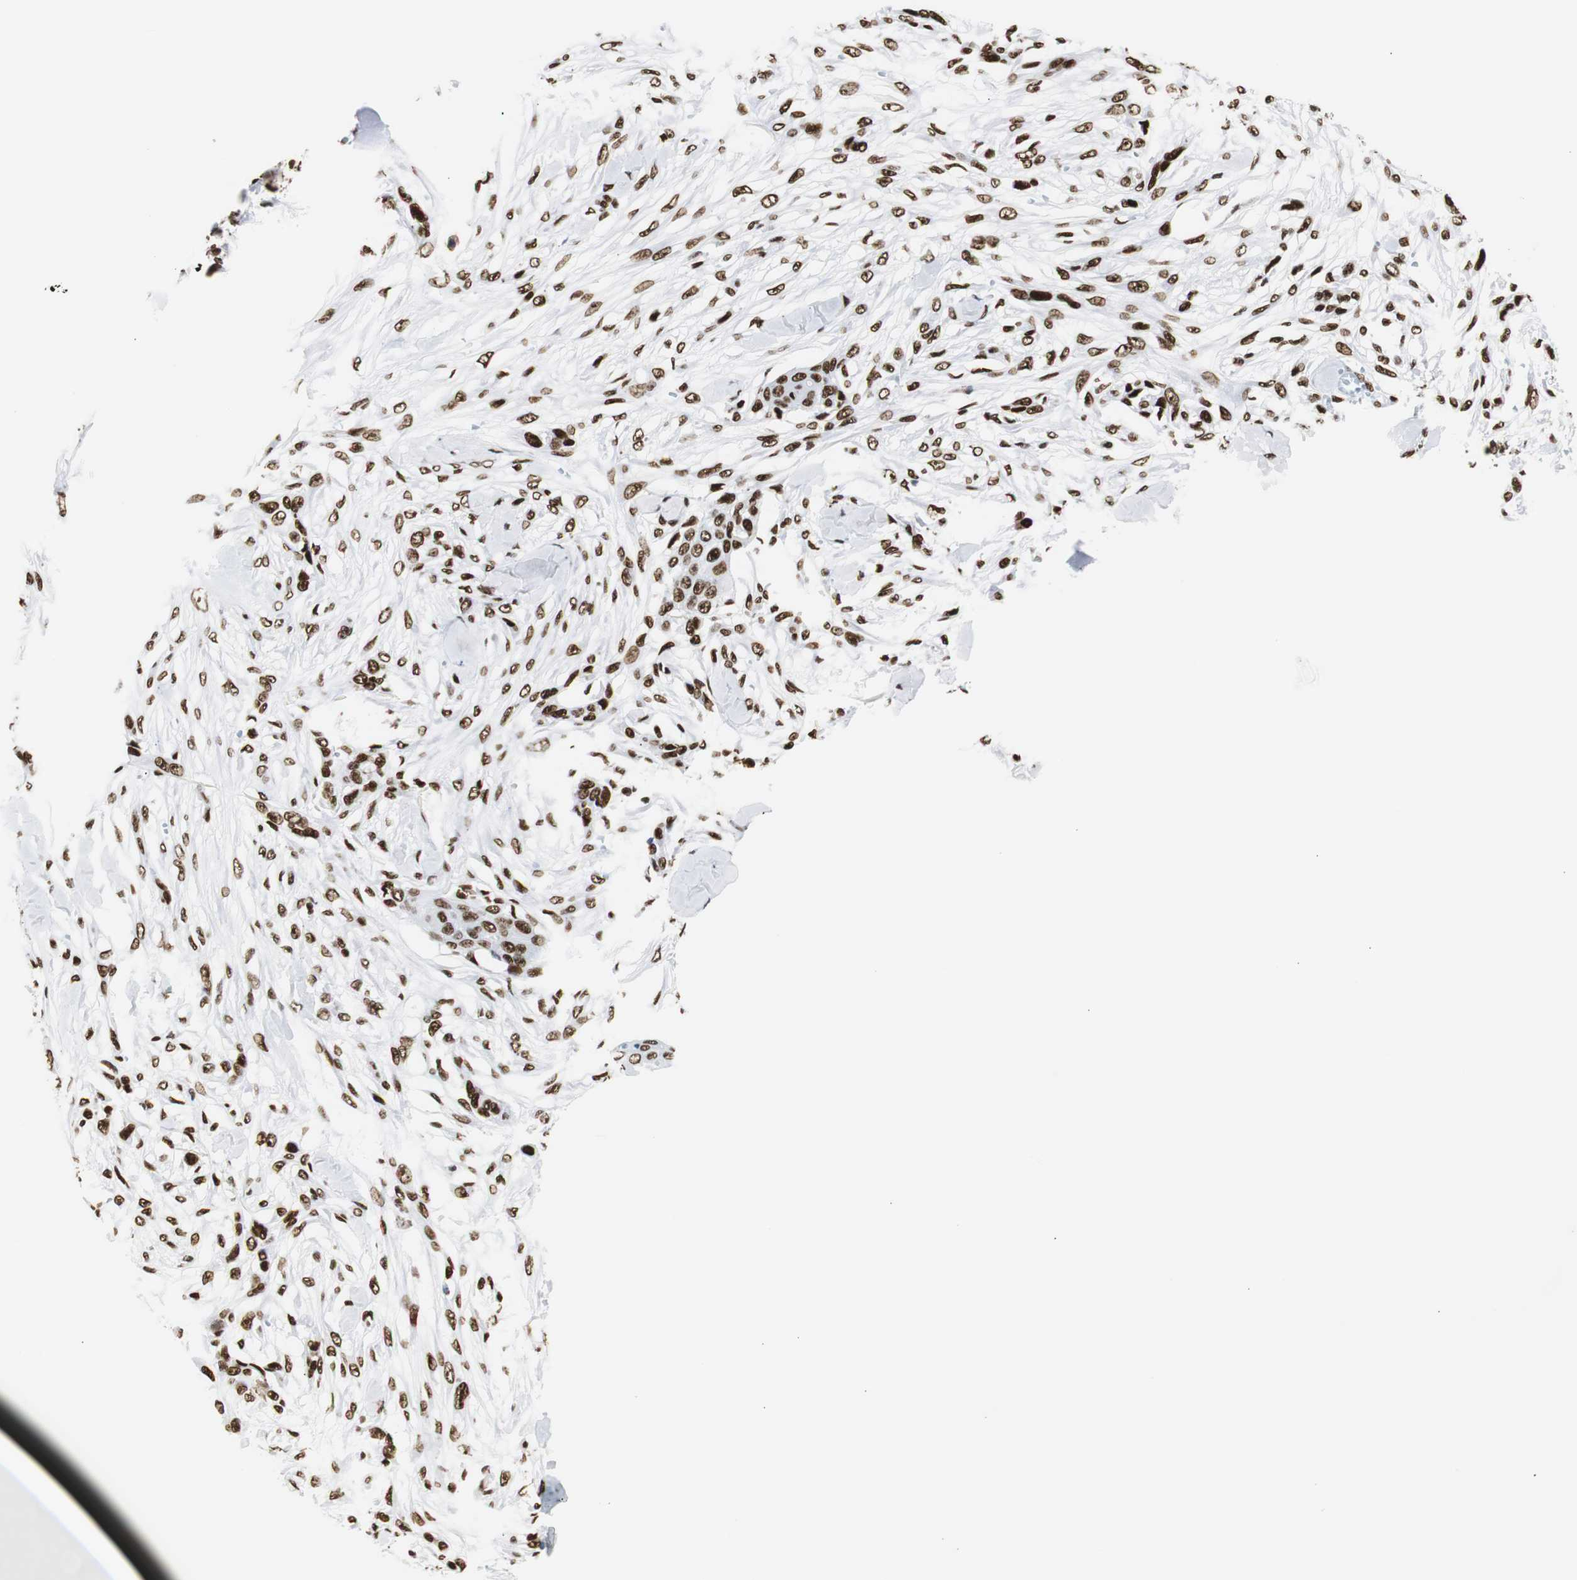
{"staining": {"intensity": "strong", "quantity": ">75%", "location": "nuclear"}, "tissue": "skin cancer", "cell_type": "Tumor cells", "image_type": "cancer", "snomed": [{"axis": "morphology", "description": "Squamous cell carcinoma, NOS"}, {"axis": "topography", "description": "Skin"}], "caption": "Human skin squamous cell carcinoma stained with a brown dye demonstrates strong nuclear positive expression in approximately >75% of tumor cells.", "gene": "HNRNPH2", "patient": {"sex": "female", "age": 59}}